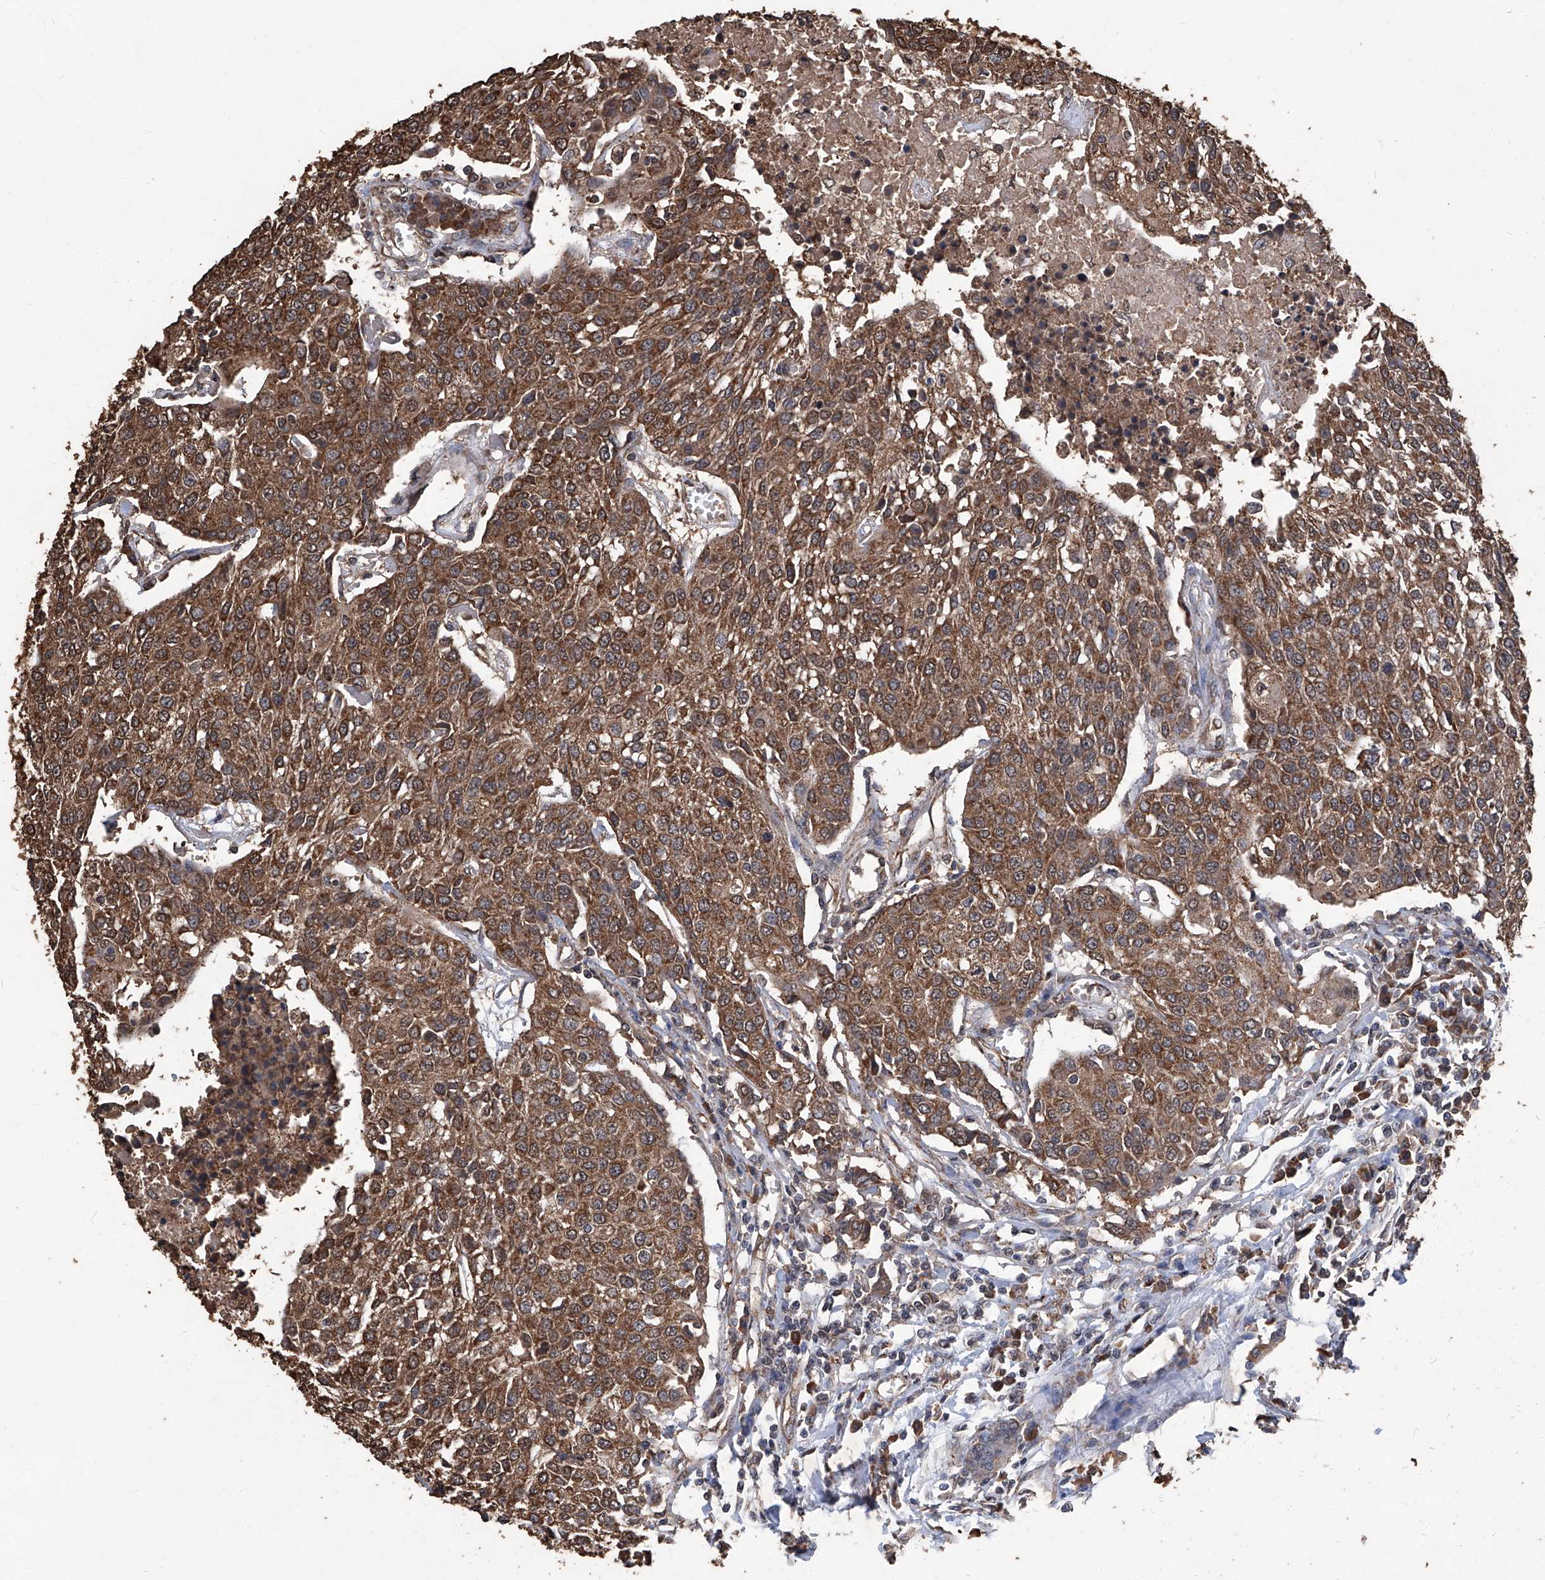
{"staining": {"intensity": "strong", "quantity": ">75%", "location": "cytoplasmic/membranous"}, "tissue": "urothelial cancer", "cell_type": "Tumor cells", "image_type": "cancer", "snomed": [{"axis": "morphology", "description": "Urothelial carcinoma, High grade"}, {"axis": "topography", "description": "Urinary bladder"}], "caption": "An immunohistochemistry (IHC) photomicrograph of neoplastic tissue is shown. Protein staining in brown labels strong cytoplasmic/membranous positivity in urothelial cancer within tumor cells. The staining is performed using DAB brown chromogen to label protein expression. The nuclei are counter-stained blue using hematoxylin.", "gene": "STARD7", "patient": {"sex": "female", "age": 85}}